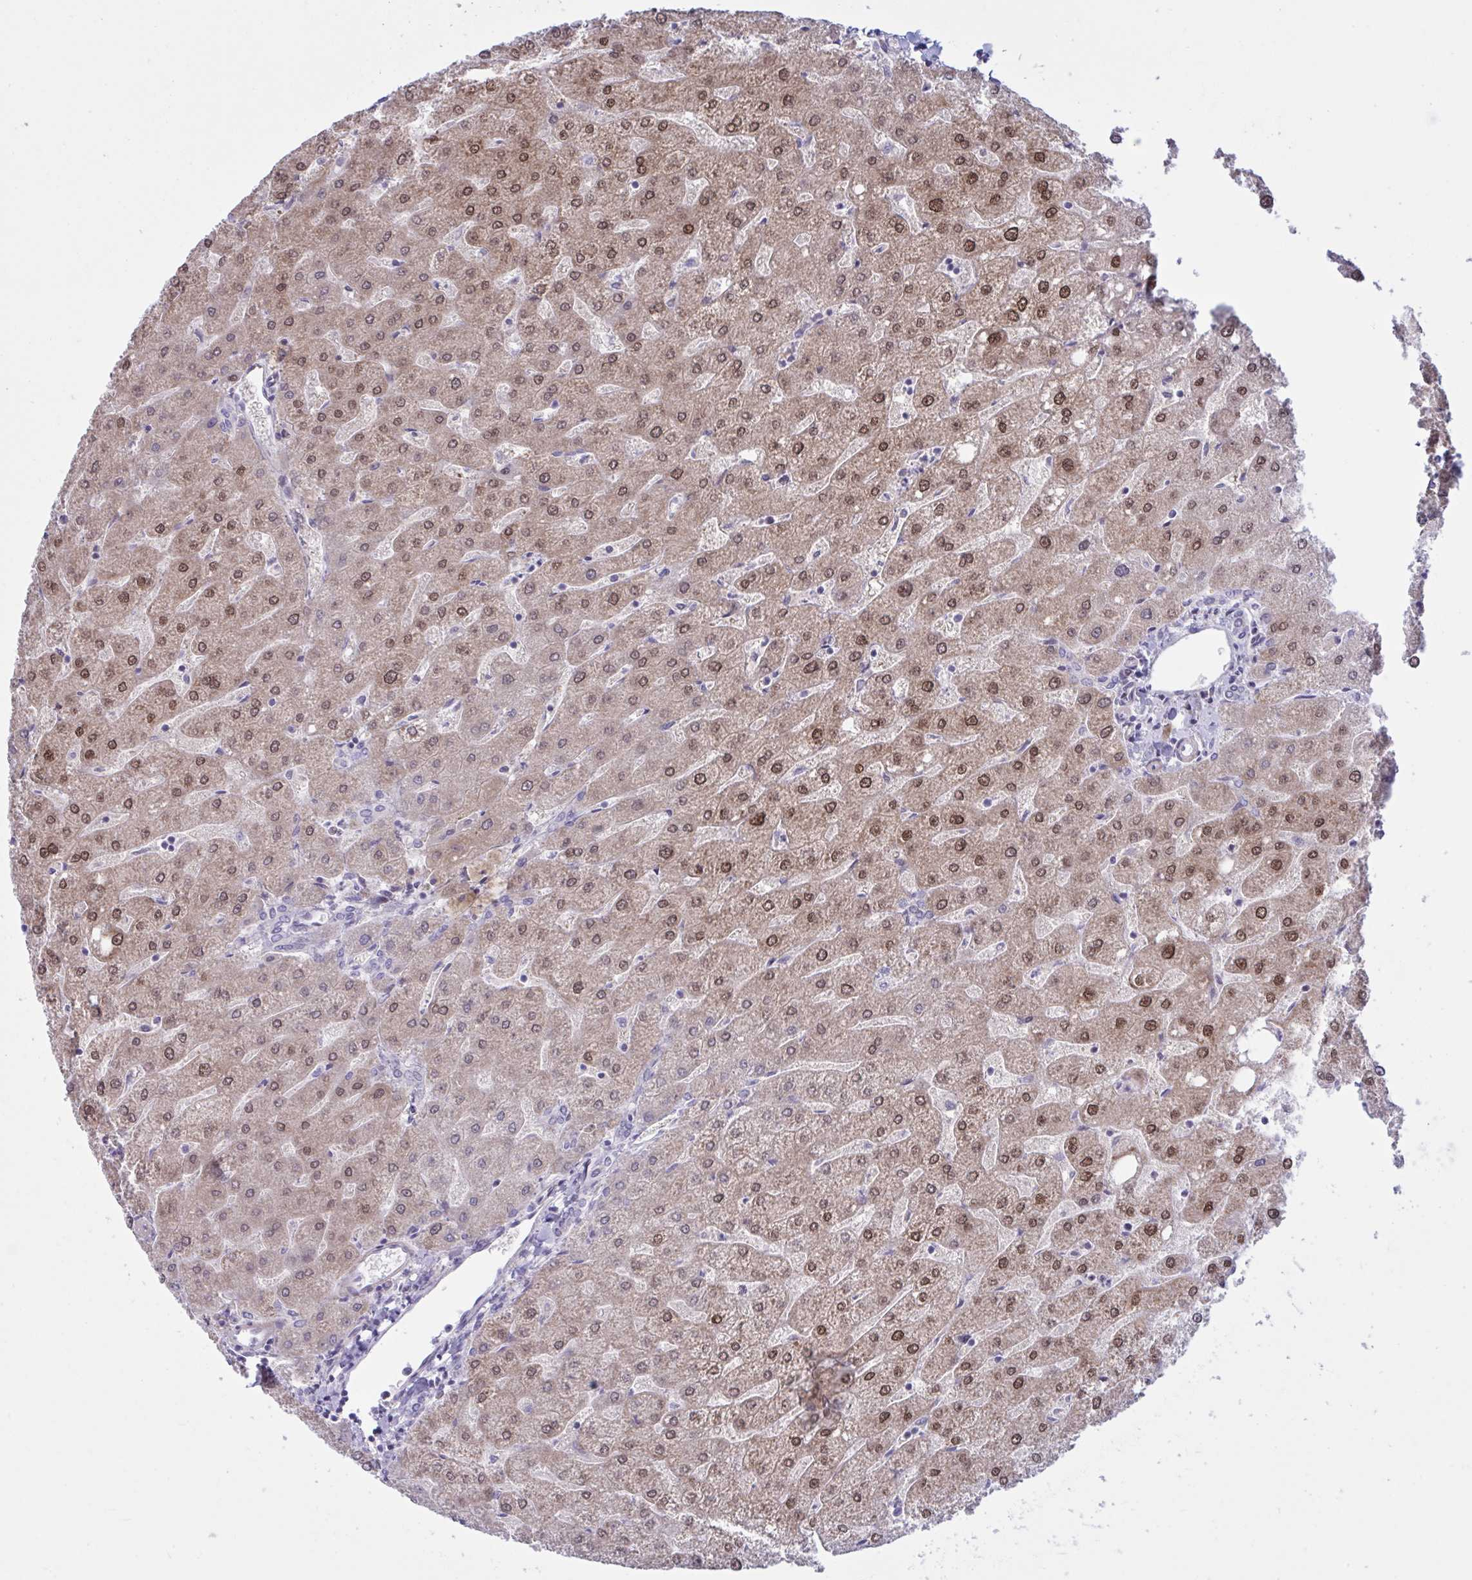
{"staining": {"intensity": "negative", "quantity": "none", "location": "none"}, "tissue": "liver", "cell_type": "Cholangiocytes", "image_type": "normal", "snomed": [{"axis": "morphology", "description": "Normal tissue, NOS"}, {"axis": "topography", "description": "Liver"}], "caption": "Immunohistochemical staining of benign human liver reveals no significant positivity in cholangiocytes.", "gene": "VWC2", "patient": {"sex": "male", "age": 67}}